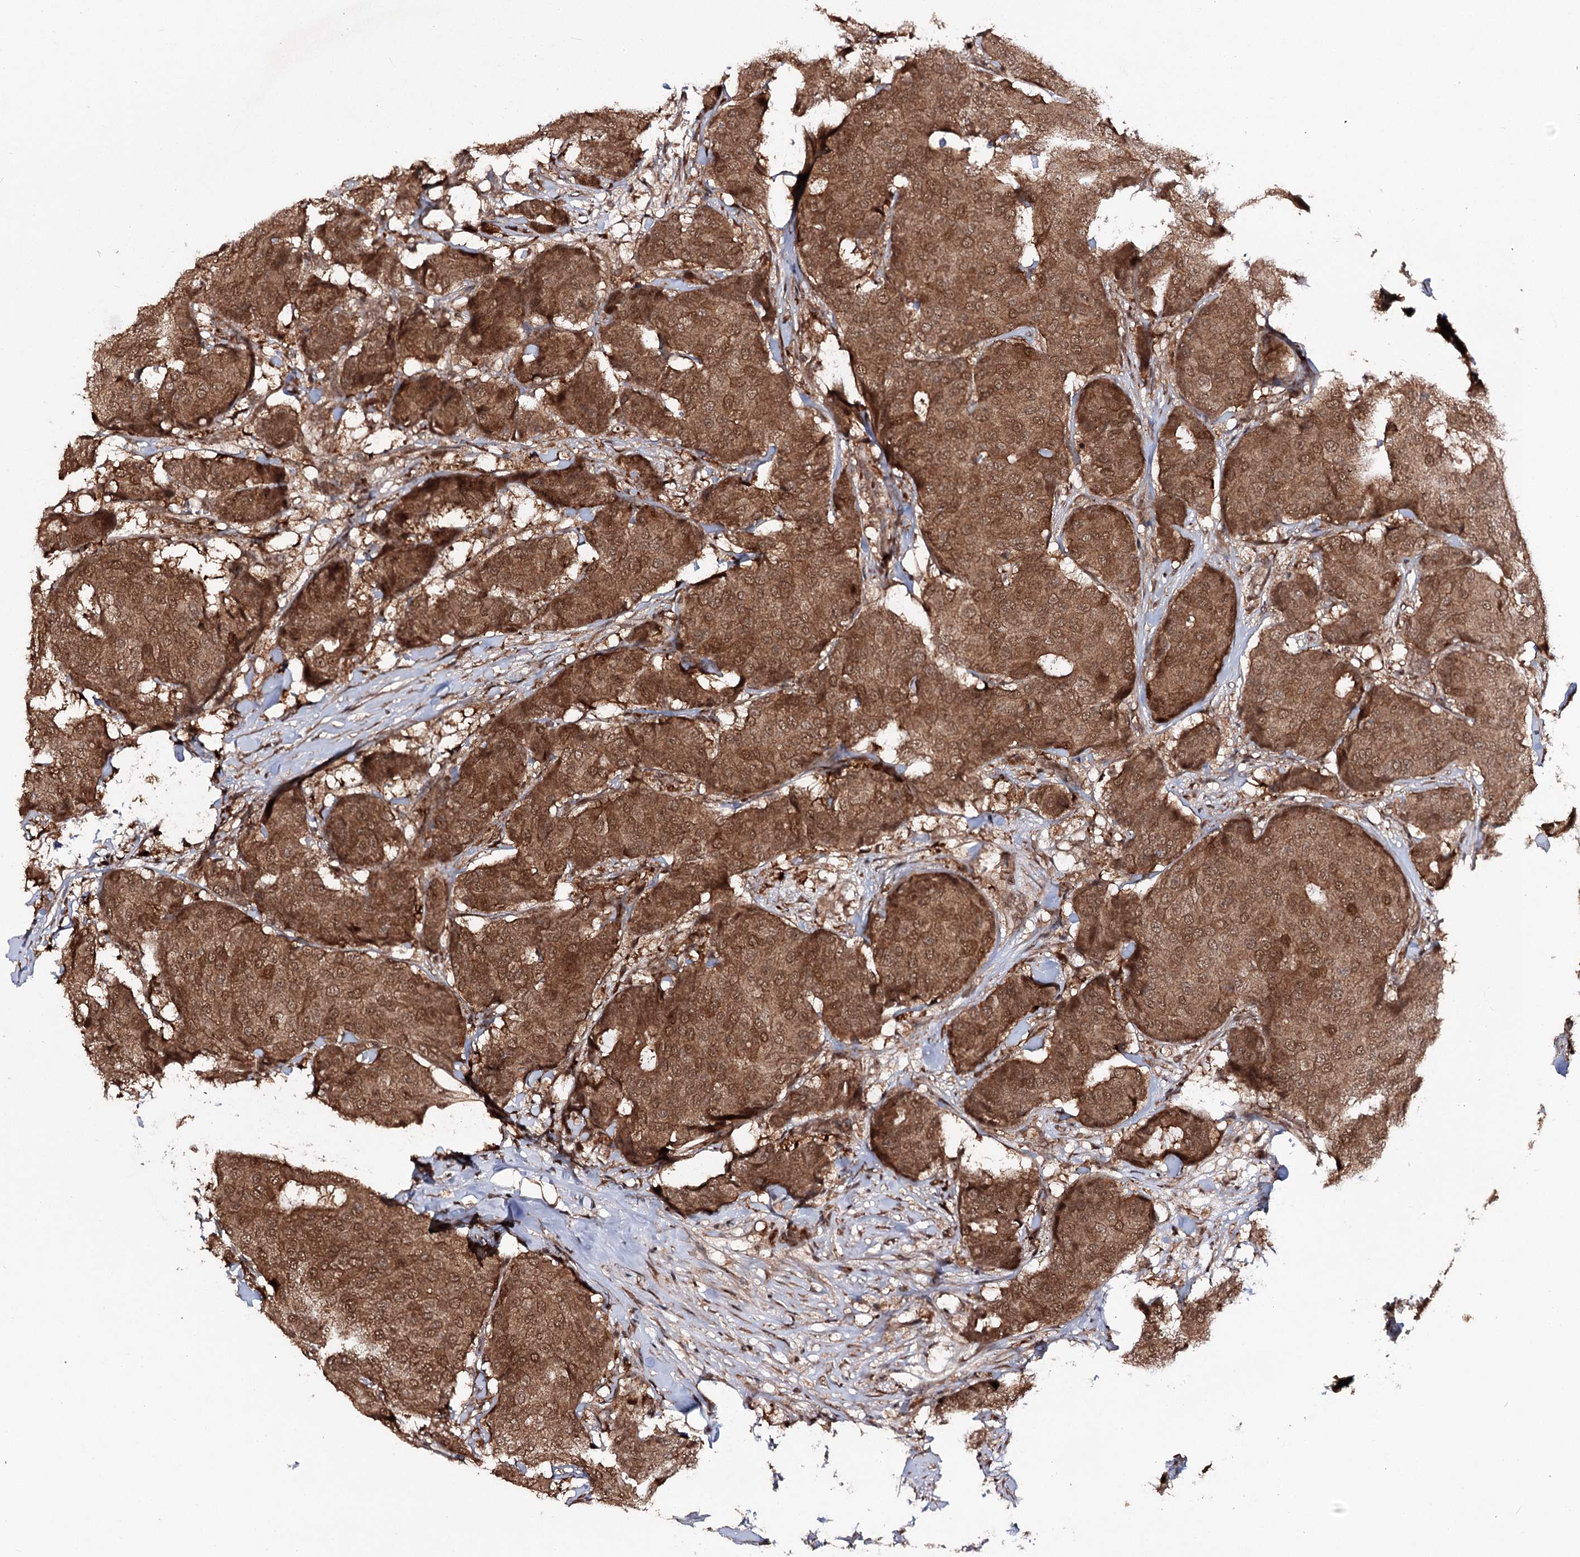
{"staining": {"intensity": "strong", "quantity": ">75%", "location": "cytoplasmic/membranous,nuclear"}, "tissue": "breast cancer", "cell_type": "Tumor cells", "image_type": "cancer", "snomed": [{"axis": "morphology", "description": "Duct carcinoma"}, {"axis": "topography", "description": "Breast"}], "caption": "IHC staining of breast cancer (infiltrating ductal carcinoma), which displays high levels of strong cytoplasmic/membranous and nuclear positivity in approximately >75% of tumor cells indicating strong cytoplasmic/membranous and nuclear protein staining. The staining was performed using DAB (3,3'-diaminobenzidine) (brown) for protein detection and nuclei were counterstained in hematoxylin (blue).", "gene": "FAM53B", "patient": {"sex": "female", "age": 75}}